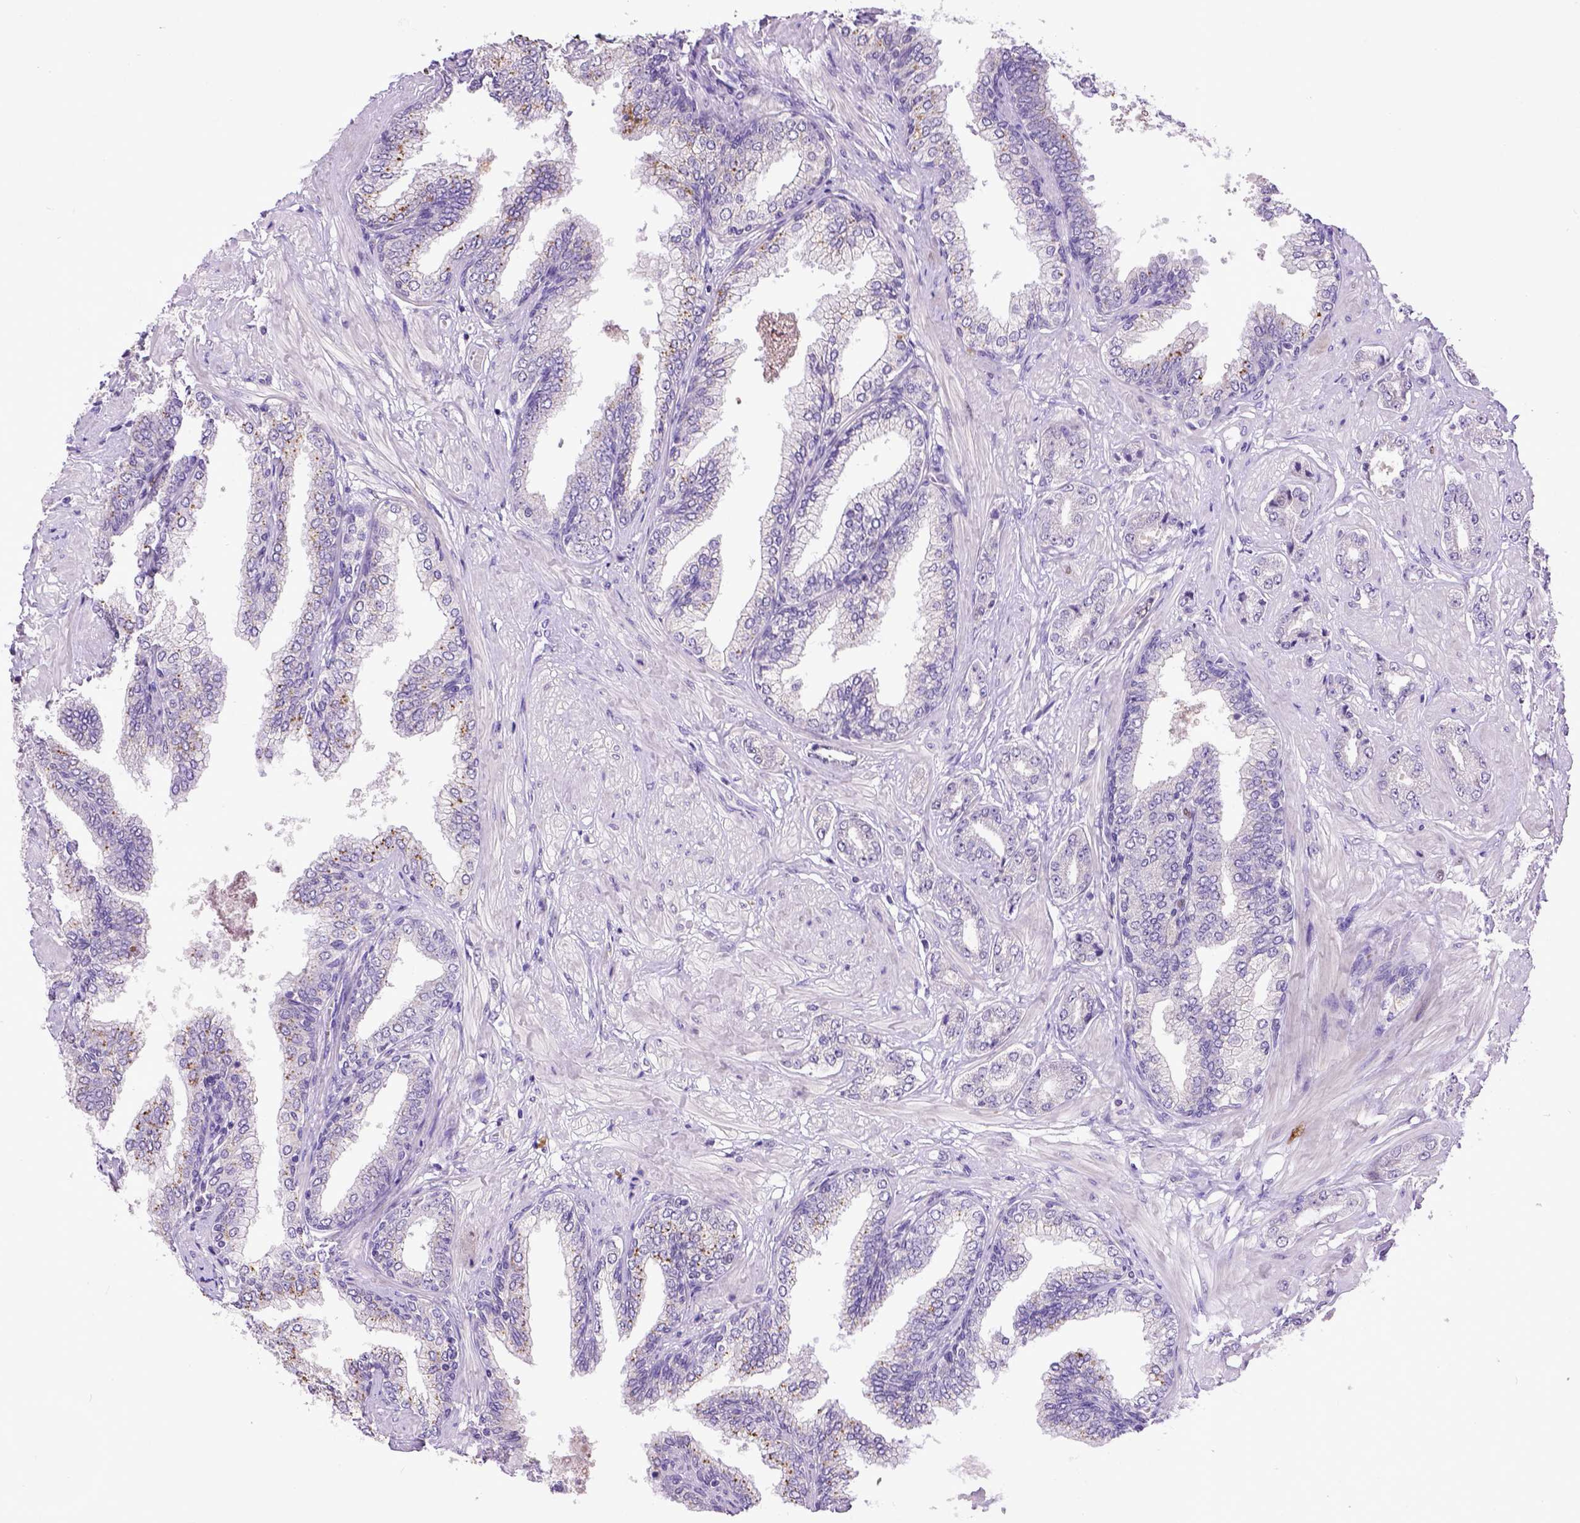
{"staining": {"intensity": "negative", "quantity": "none", "location": "none"}, "tissue": "prostate cancer", "cell_type": "Tumor cells", "image_type": "cancer", "snomed": [{"axis": "morphology", "description": "Adenocarcinoma, Low grade"}, {"axis": "topography", "description": "Prostate"}], "caption": "Human adenocarcinoma (low-grade) (prostate) stained for a protein using IHC shows no staining in tumor cells.", "gene": "CDKN1A", "patient": {"sex": "male", "age": 55}}